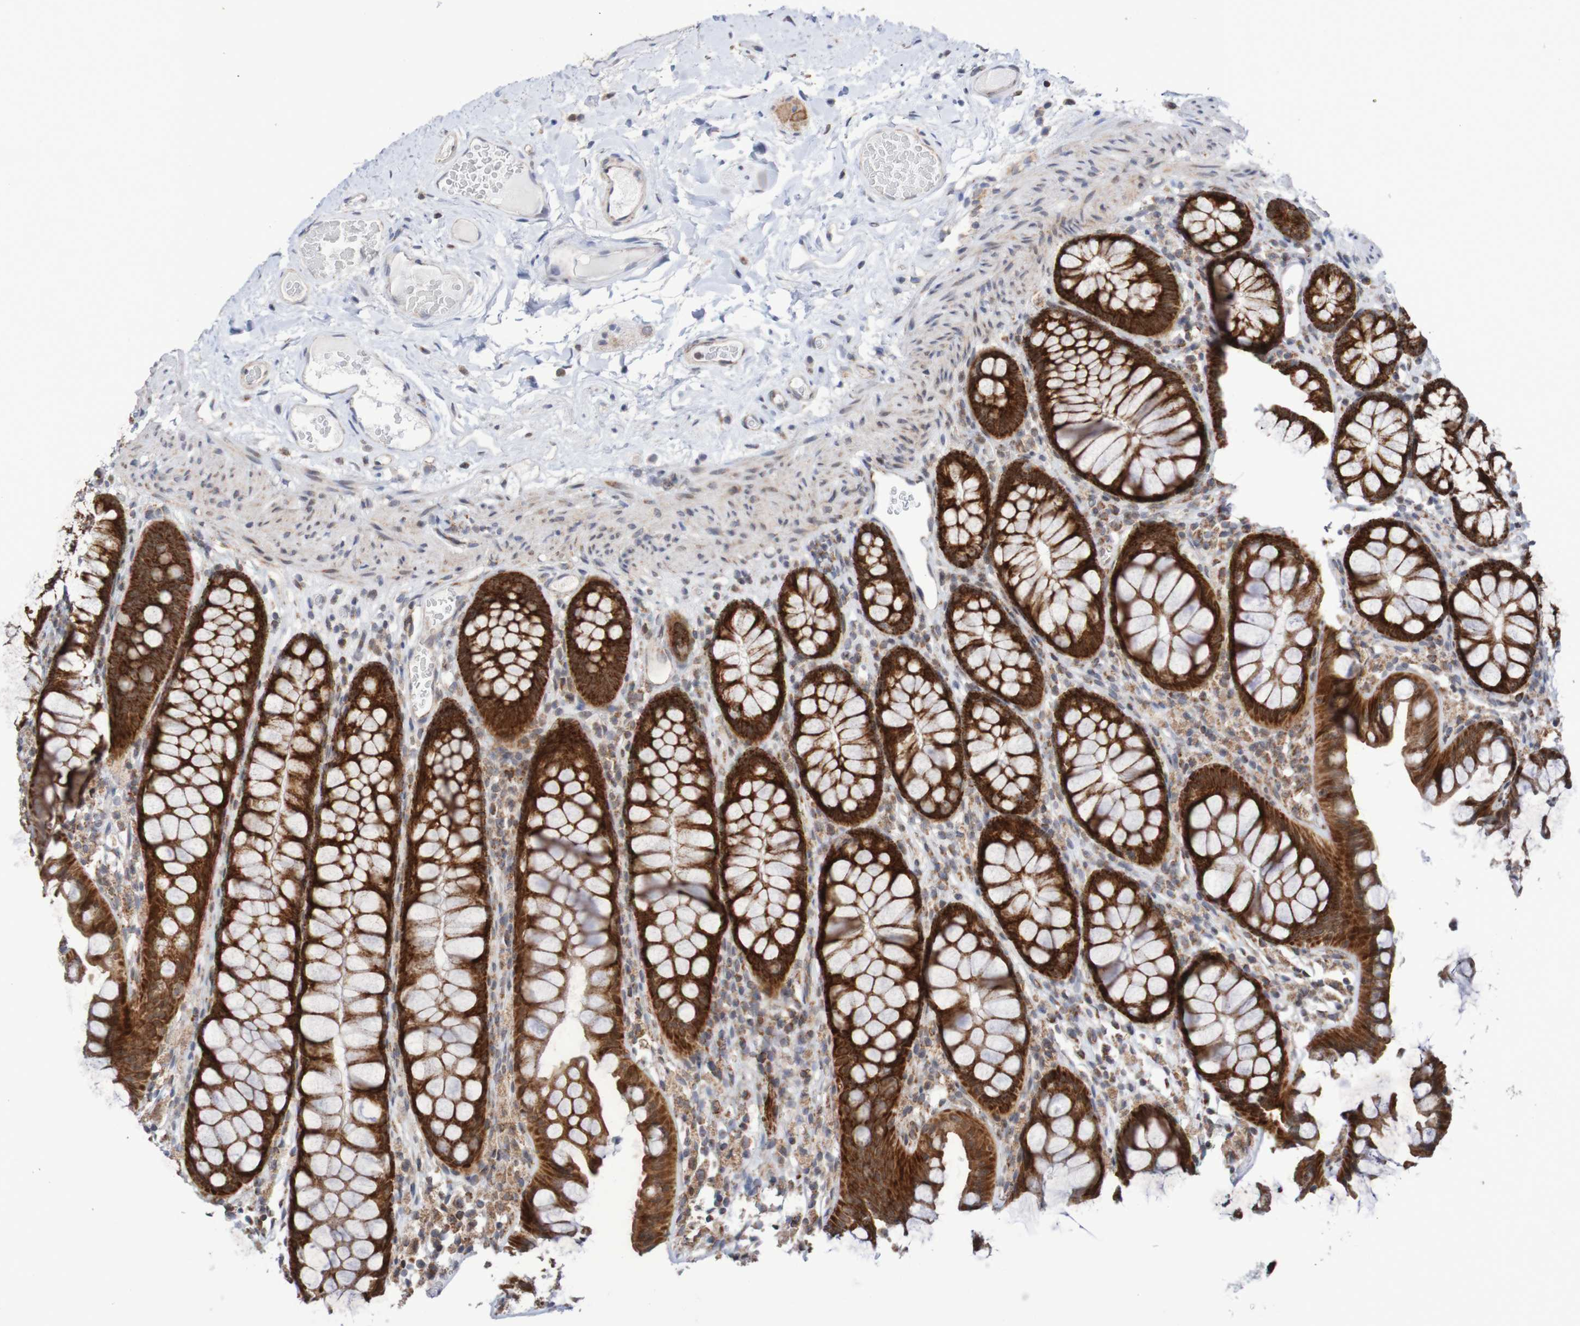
{"staining": {"intensity": "weak", "quantity": ">75%", "location": "cytoplasmic/membranous"}, "tissue": "colon", "cell_type": "Endothelial cells", "image_type": "normal", "snomed": [{"axis": "morphology", "description": "Normal tissue, NOS"}, {"axis": "topography", "description": "Colon"}], "caption": "Benign colon exhibits weak cytoplasmic/membranous staining in approximately >75% of endothelial cells.", "gene": "DVL1", "patient": {"sex": "female", "age": 55}}